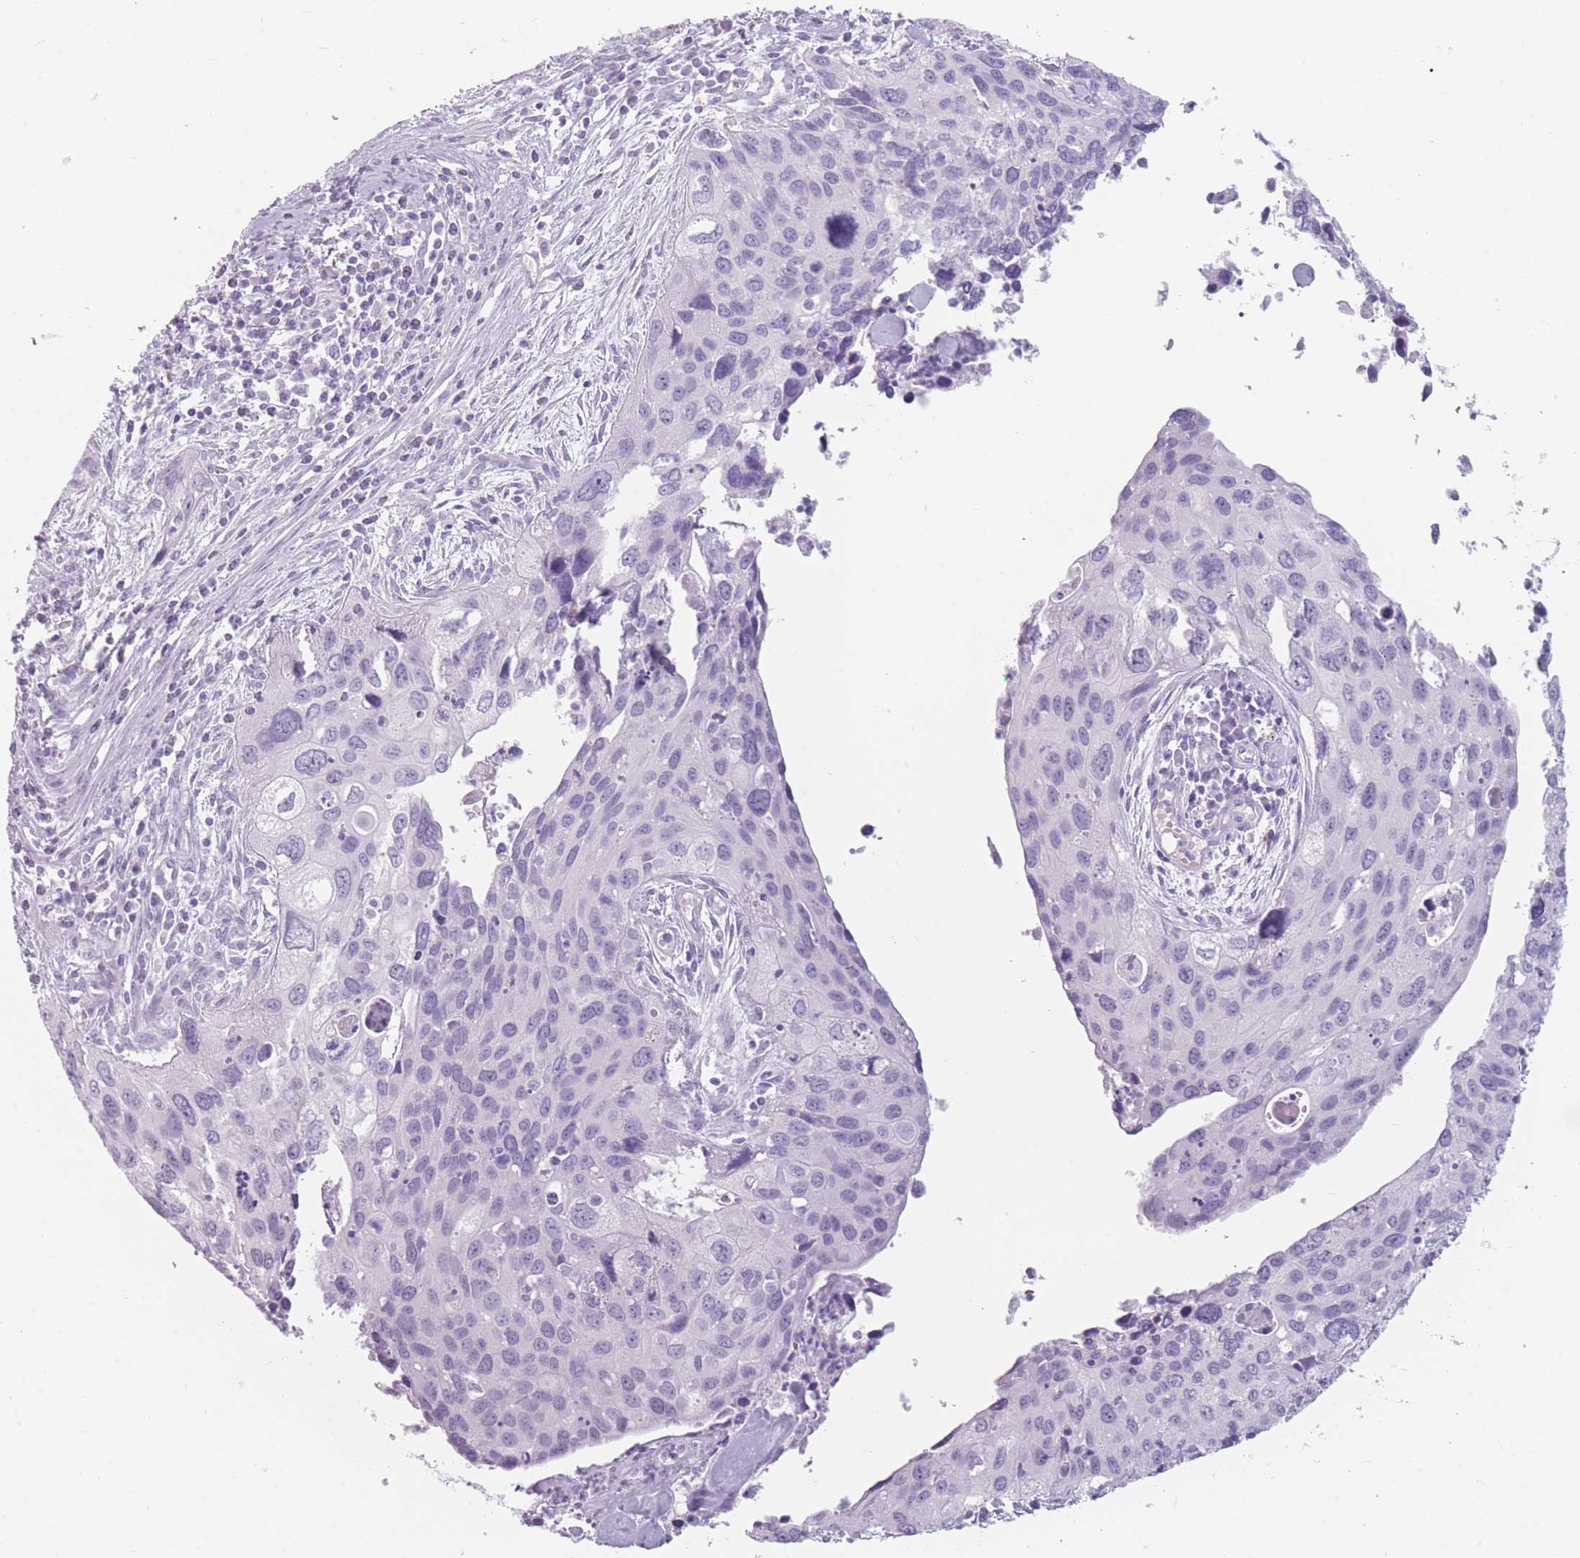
{"staining": {"intensity": "negative", "quantity": "none", "location": "none"}, "tissue": "cervical cancer", "cell_type": "Tumor cells", "image_type": "cancer", "snomed": [{"axis": "morphology", "description": "Squamous cell carcinoma, NOS"}, {"axis": "topography", "description": "Cervix"}], "caption": "This is an IHC histopathology image of human squamous cell carcinoma (cervical). There is no positivity in tumor cells.", "gene": "CCNO", "patient": {"sex": "female", "age": 55}}